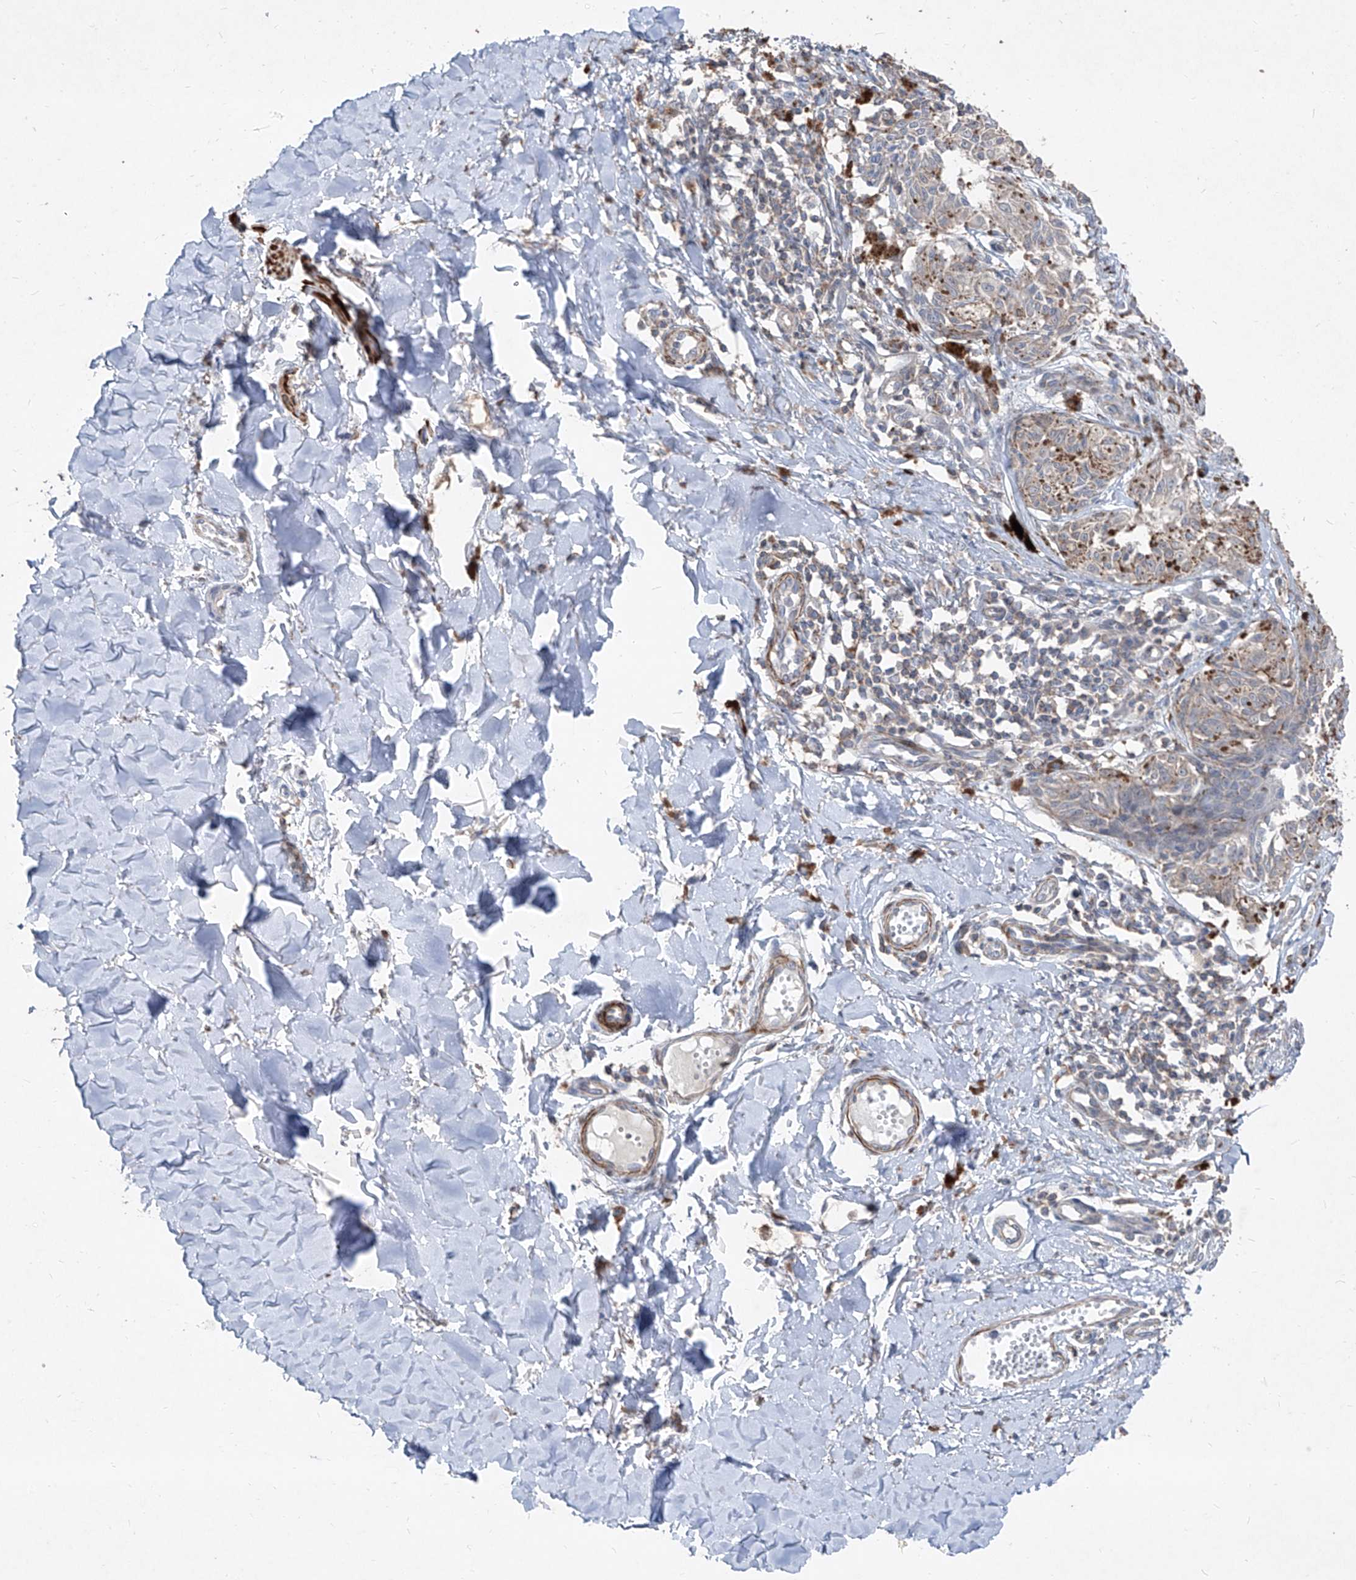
{"staining": {"intensity": "negative", "quantity": "none", "location": "none"}, "tissue": "melanoma", "cell_type": "Tumor cells", "image_type": "cancer", "snomed": [{"axis": "morphology", "description": "Malignant melanoma, NOS"}, {"axis": "topography", "description": "Skin"}], "caption": "Tumor cells are negative for protein expression in human melanoma.", "gene": "UFD1", "patient": {"sex": "male", "age": 53}}